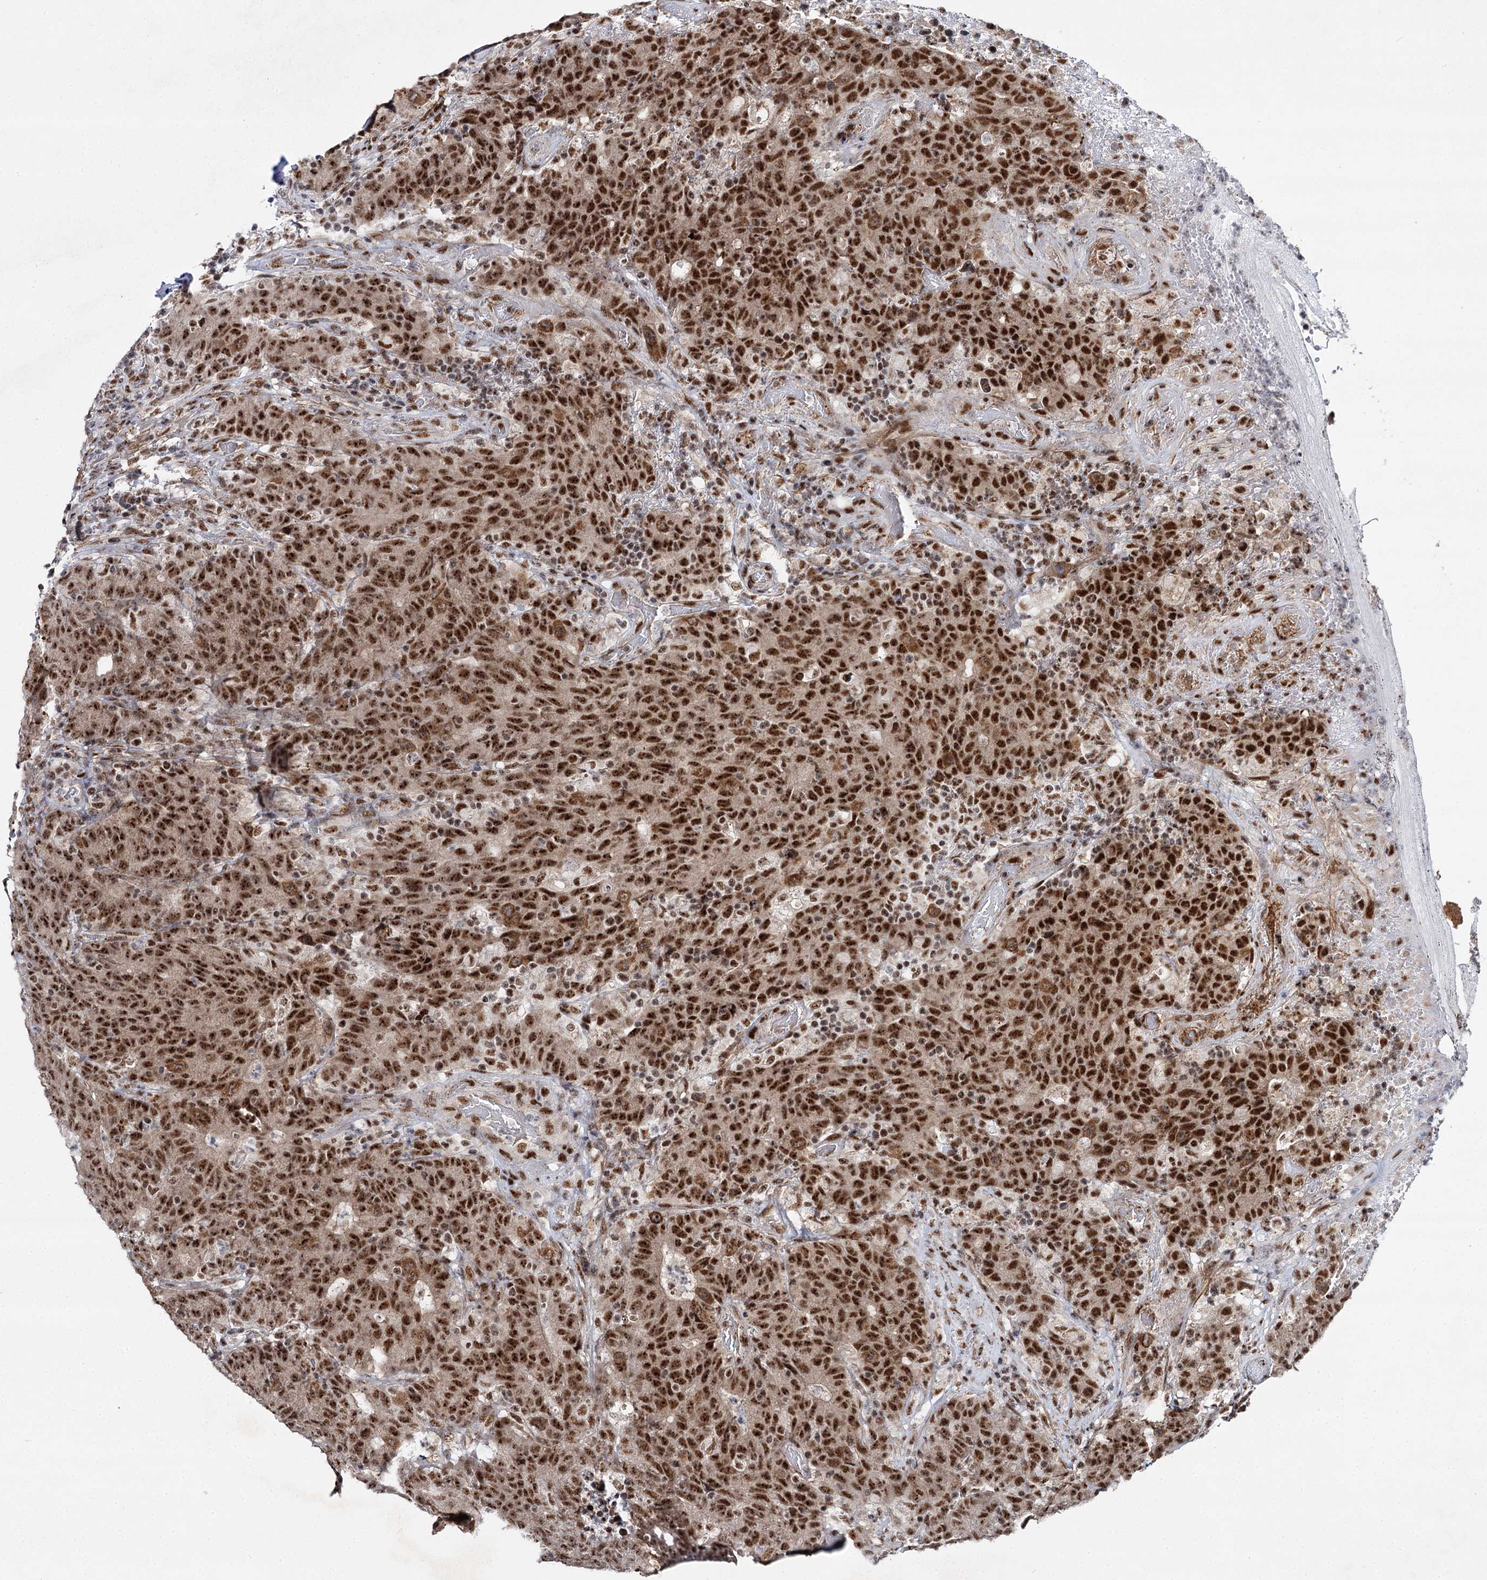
{"staining": {"intensity": "strong", "quantity": ">75%", "location": "nuclear"}, "tissue": "colorectal cancer", "cell_type": "Tumor cells", "image_type": "cancer", "snomed": [{"axis": "morphology", "description": "Adenocarcinoma, NOS"}, {"axis": "topography", "description": "Colon"}], "caption": "Protein expression analysis of human colorectal adenocarcinoma reveals strong nuclear expression in about >75% of tumor cells.", "gene": "BUD13", "patient": {"sex": "female", "age": 75}}